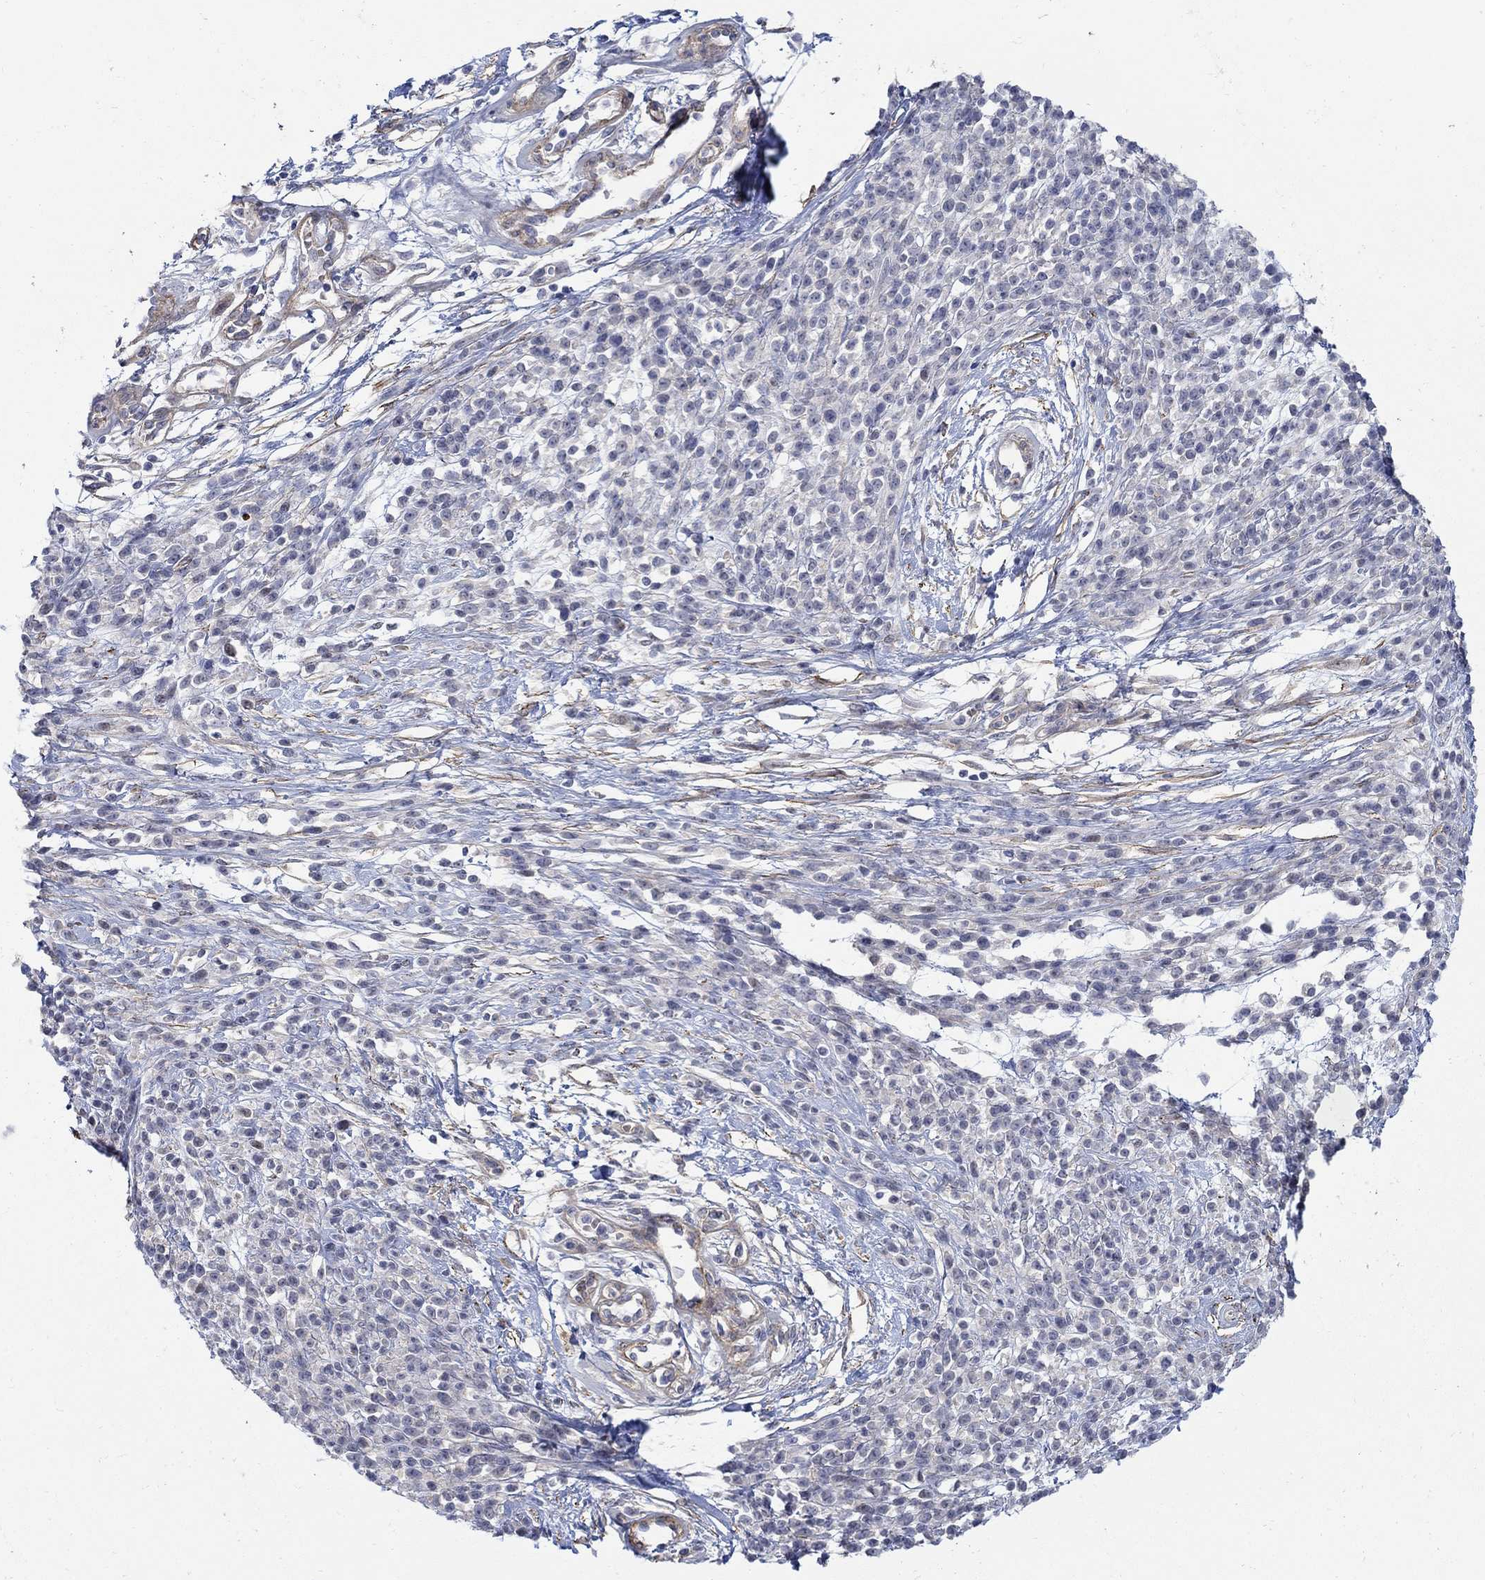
{"staining": {"intensity": "negative", "quantity": "none", "location": "none"}, "tissue": "melanoma", "cell_type": "Tumor cells", "image_type": "cancer", "snomed": [{"axis": "morphology", "description": "Malignant melanoma, NOS"}, {"axis": "topography", "description": "Skin"}, {"axis": "topography", "description": "Skin of trunk"}], "caption": "Melanoma was stained to show a protein in brown. There is no significant positivity in tumor cells.", "gene": "SCN7A", "patient": {"sex": "male", "age": 74}}